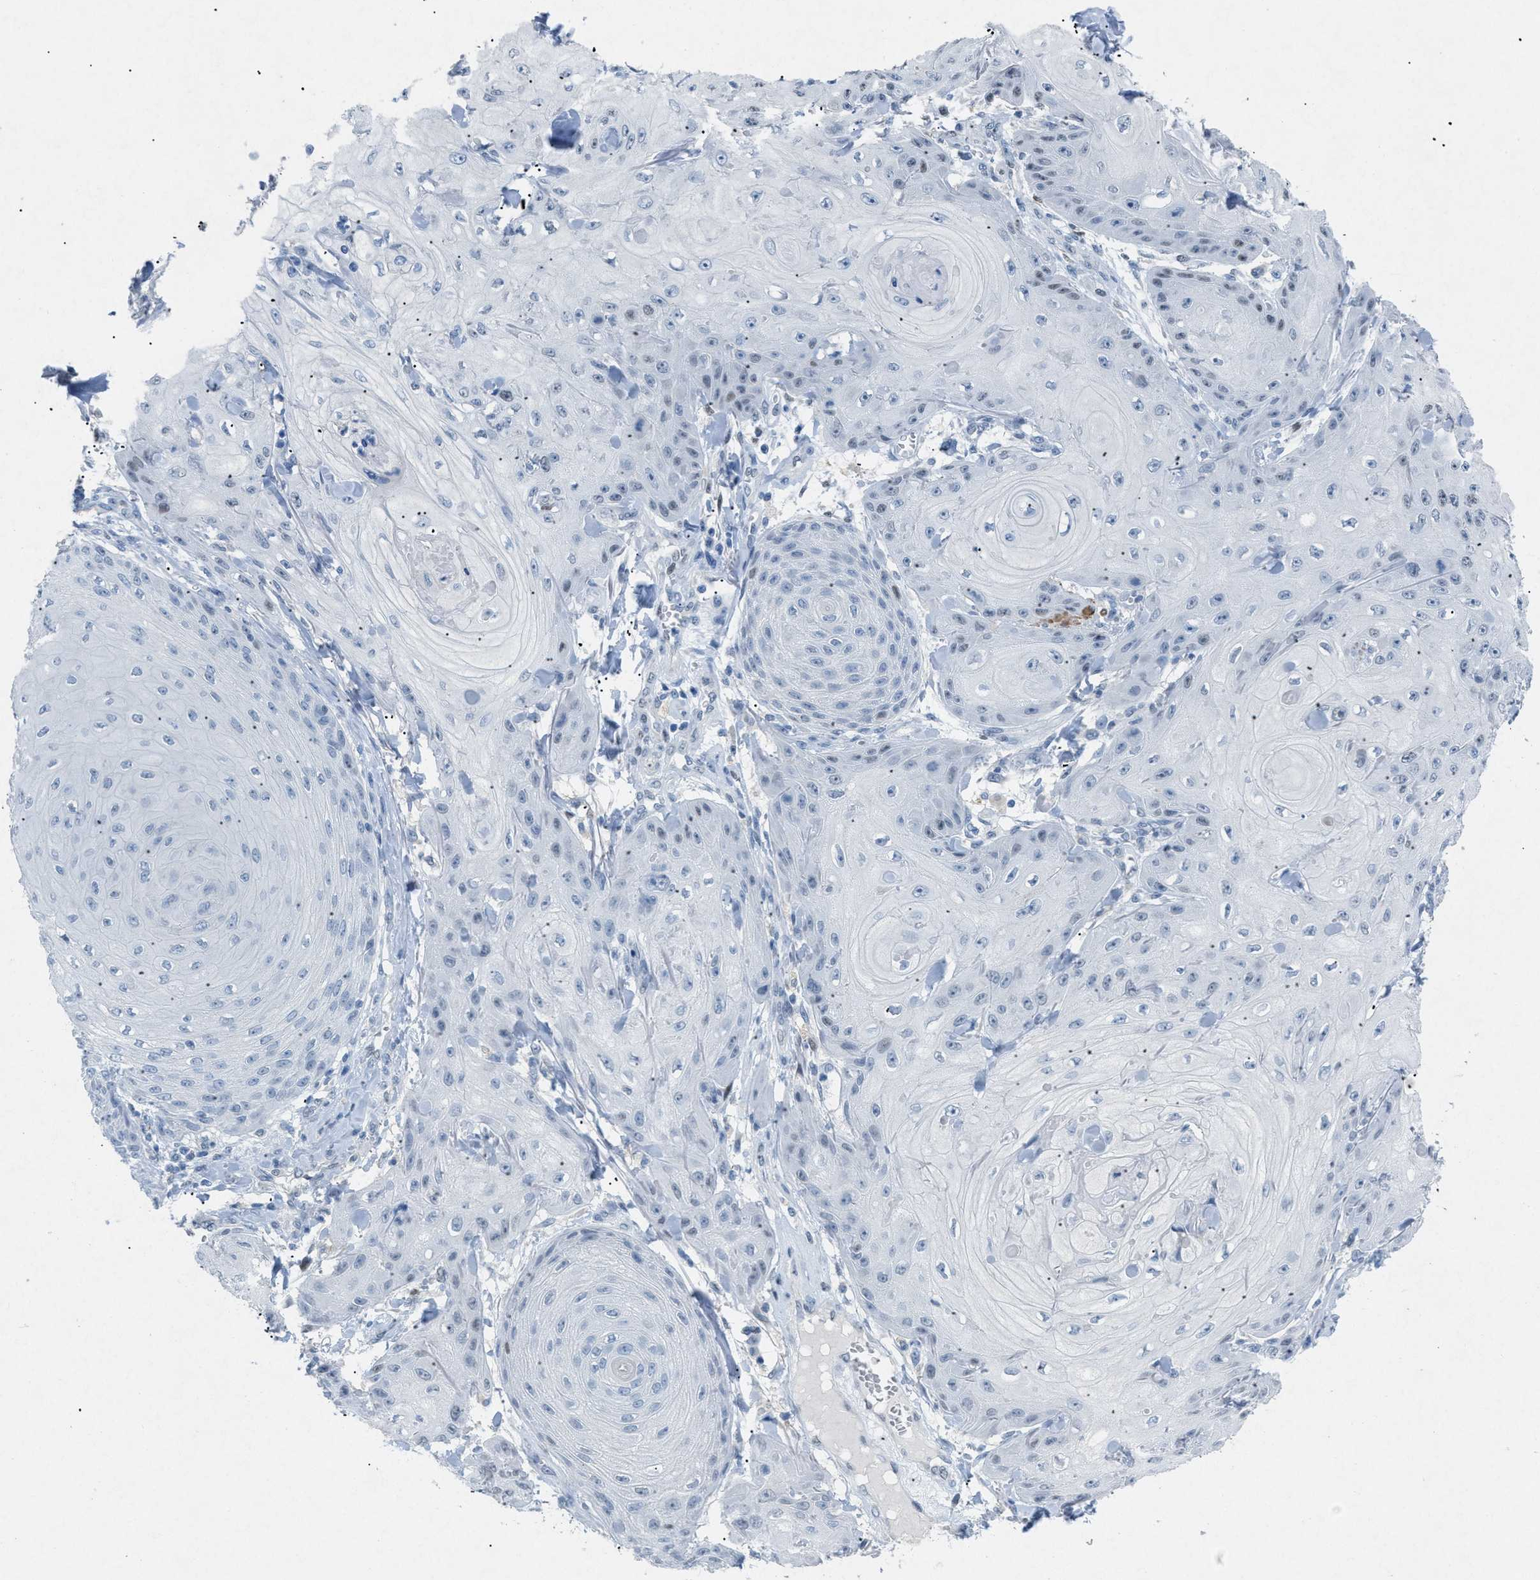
{"staining": {"intensity": "negative", "quantity": "none", "location": "none"}, "tissue": "skin cancer", "cell_type": "Tumor cells", "image_type": "cancer", "snomed": [{"axis": "morphology", "description": "Squamous cell carcinoma, NOS"}, {"axis": "topography", "description": "Skin"}], "caption": "The photomicrograph reveals no significant positivity in tumor cells of squamous cell carcinoma (skin). The staining is performed using DAB (3,3'-diaminobenzidine) brown chromogen with nuclei counter-stained in using hematoxylin.", "gene": "TASOR", "patient": {"sex": "male", "age": 74}}